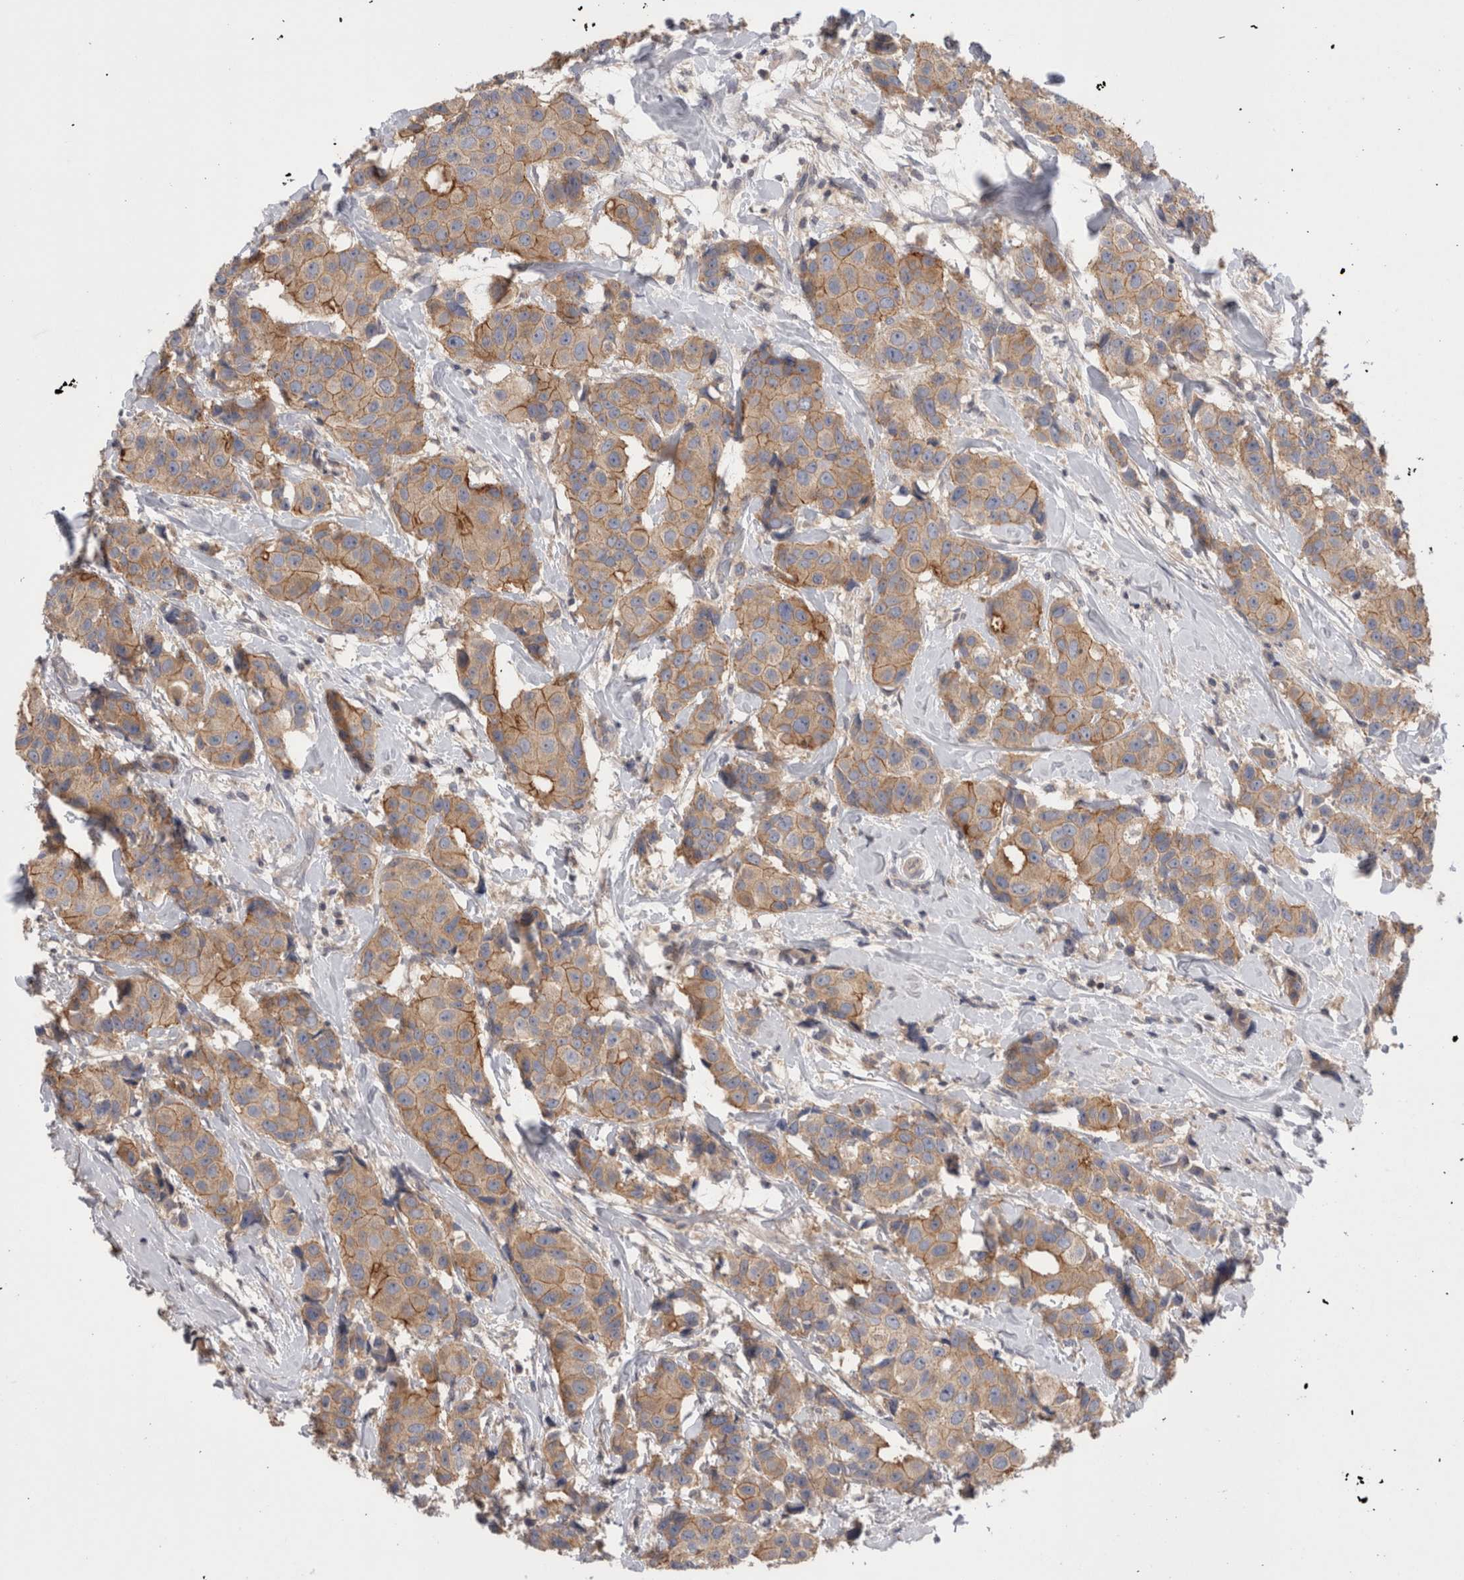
{"staining": {"intensity": "moderate", "quantity": ">75%", "location": "cytoplasmic/membranous"}, "tissue": "breast cancer", "cell_type": "Tumor cells", "image_type": "cancer", "snomed": [{"axis": "morphology", "description": "Normal tissue, NOS"}, {"axis": "morphology", "description": "Duct carcinoma"}, {"axis": "topography", "description": "Breast"}], "caption": "This image demonstrates breast cancer (infiltrating ductal carcinoma) stained with immunohistochemistry to label a protein in brown. The cytoplasmic/membranous of tumor cells show moderate positivity for the protein. Nuclei are counter-stained blue.", "gene": "OTOR", "patient": {"sex": "female", "age": 39}}